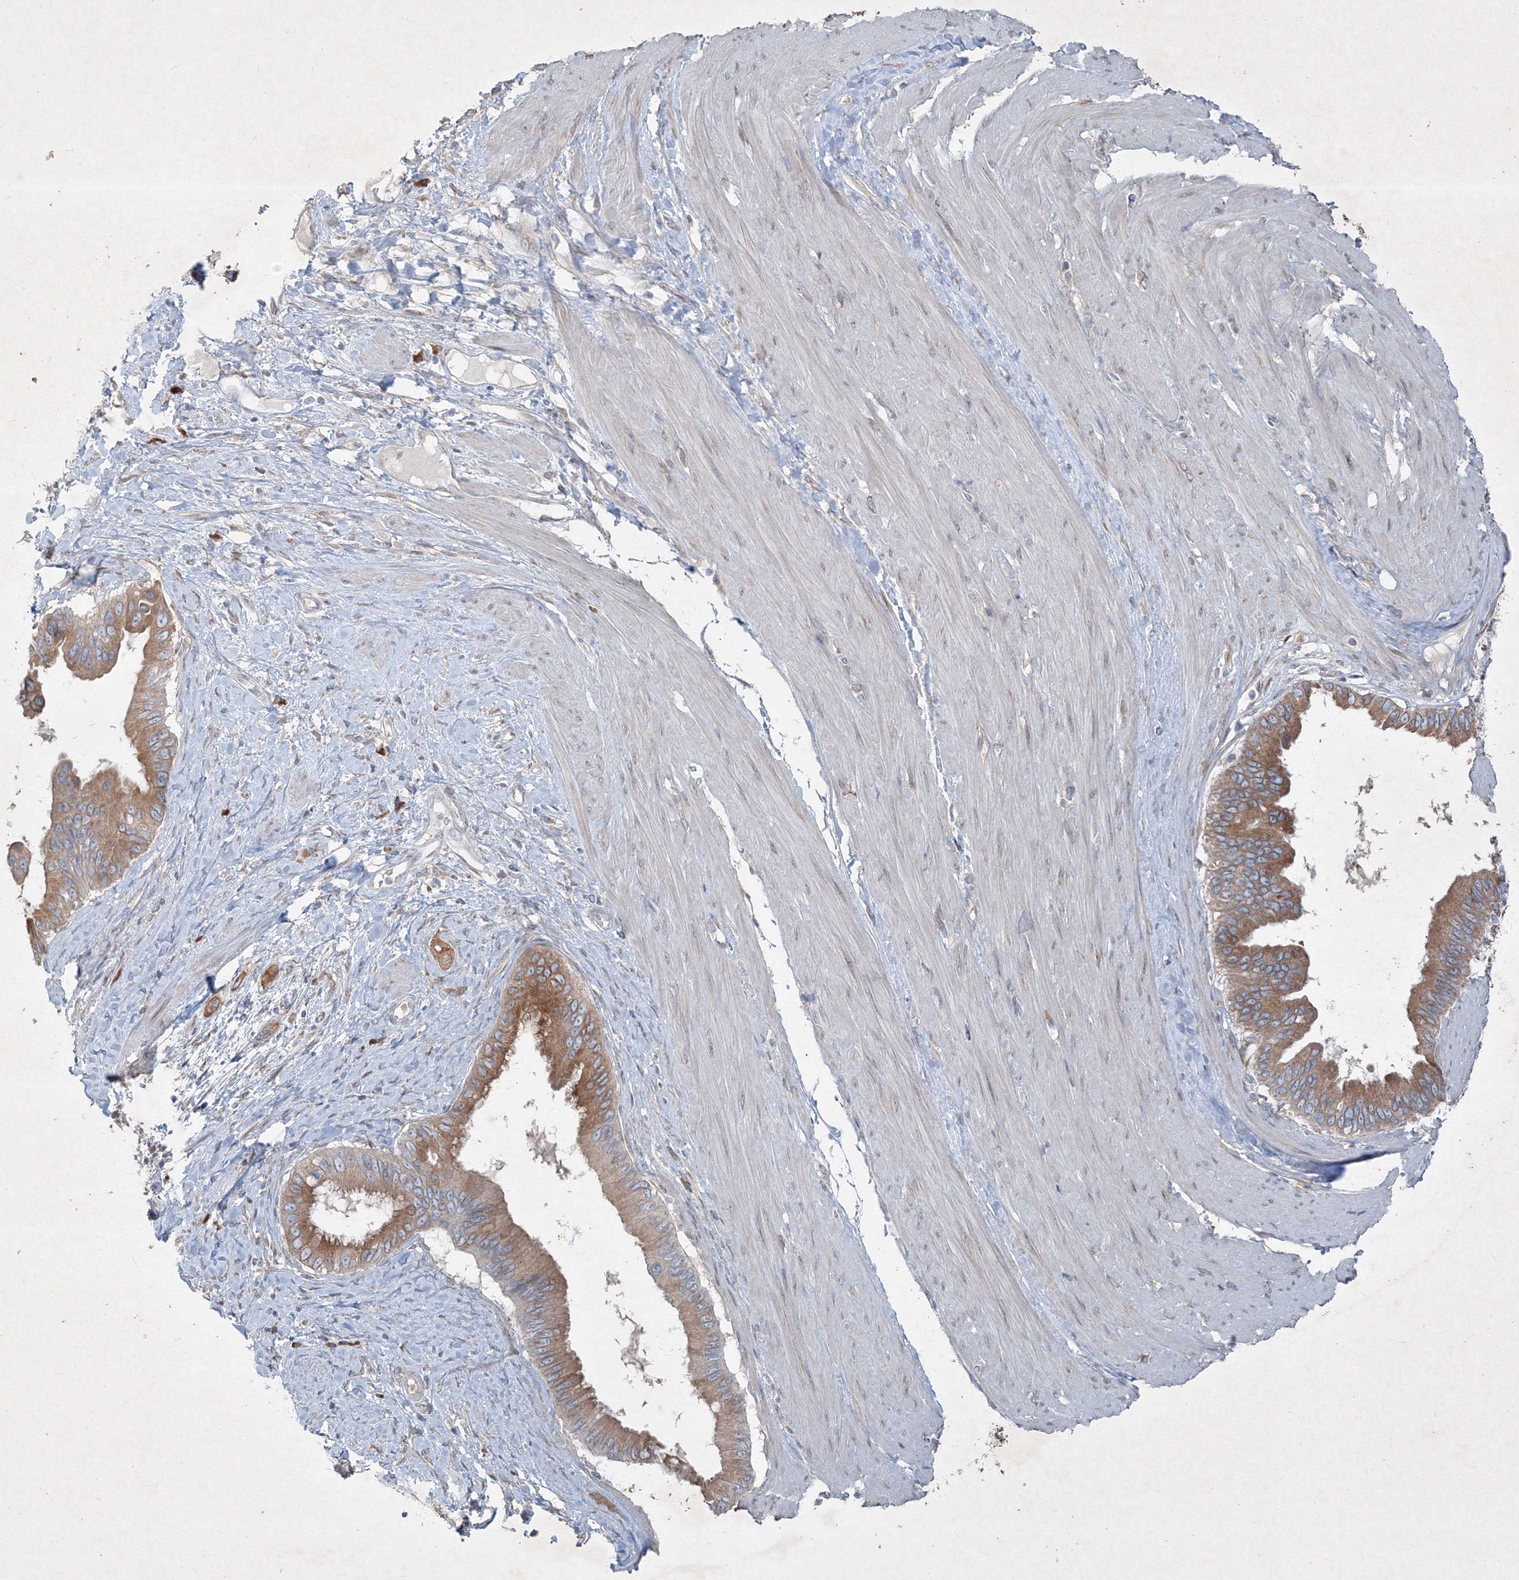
{"staining": {"intensity": "moderate", "quantity": ">75%", "location": "cytoplasmic/membranous"}, "tissue": "pancreatic cancer", "cell_type": "Tumor cells", "image_type": "cancer", "snomed": [{"axis": "morphology", "description": "Adenocarcinoma, NOS"}, {"axis": "topography", "description": "Pancreas"}], "caption": "DAB immunohistochemical staining of human pancreatic cancer demonstrates moderate cytoplasmic/membranous protein expression in approximately >75% of tumor cells.", "gene": "IFNAR1", "patient": {"sex": "female", "age": 56}}